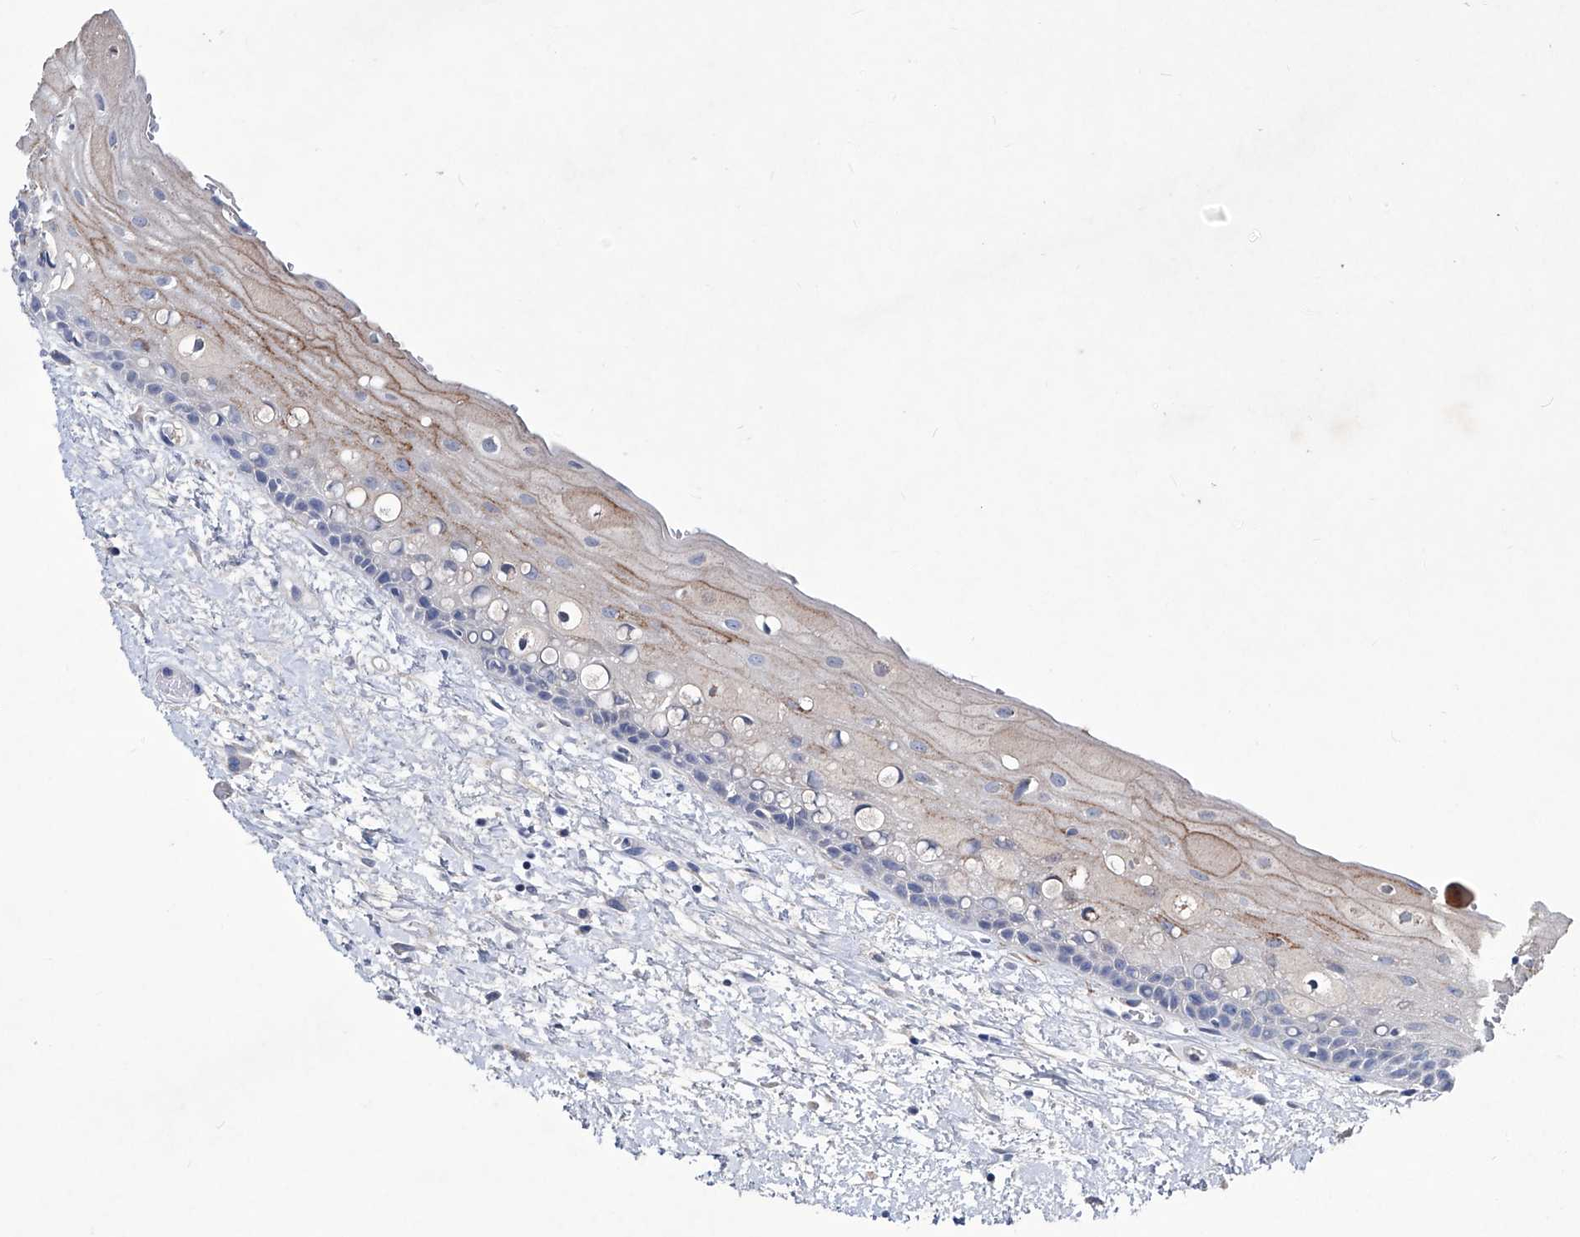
{"staining": {"intensity": "moderate", "quantity": "<25%", "location": "cytoplasmic/membranous"}, "tissue": "oral mucosa", "cell_type": "Squamous epithelial cells", "image_type": "normal", "snomed": [{"axis": "morphology", "description": "Normal tissue, NOS"}, {"axis": "topography", "description": "Oral tissue"}], "caption": "Immunohistochemical staining of benign human oral mucosa exhibits <25% levels of moderate cytoplasmic/membranous protein expression in about <25% of squamous epithelial cells.", "gene": "KLHL17", "patient": {"sex": "female", "age": 76}}